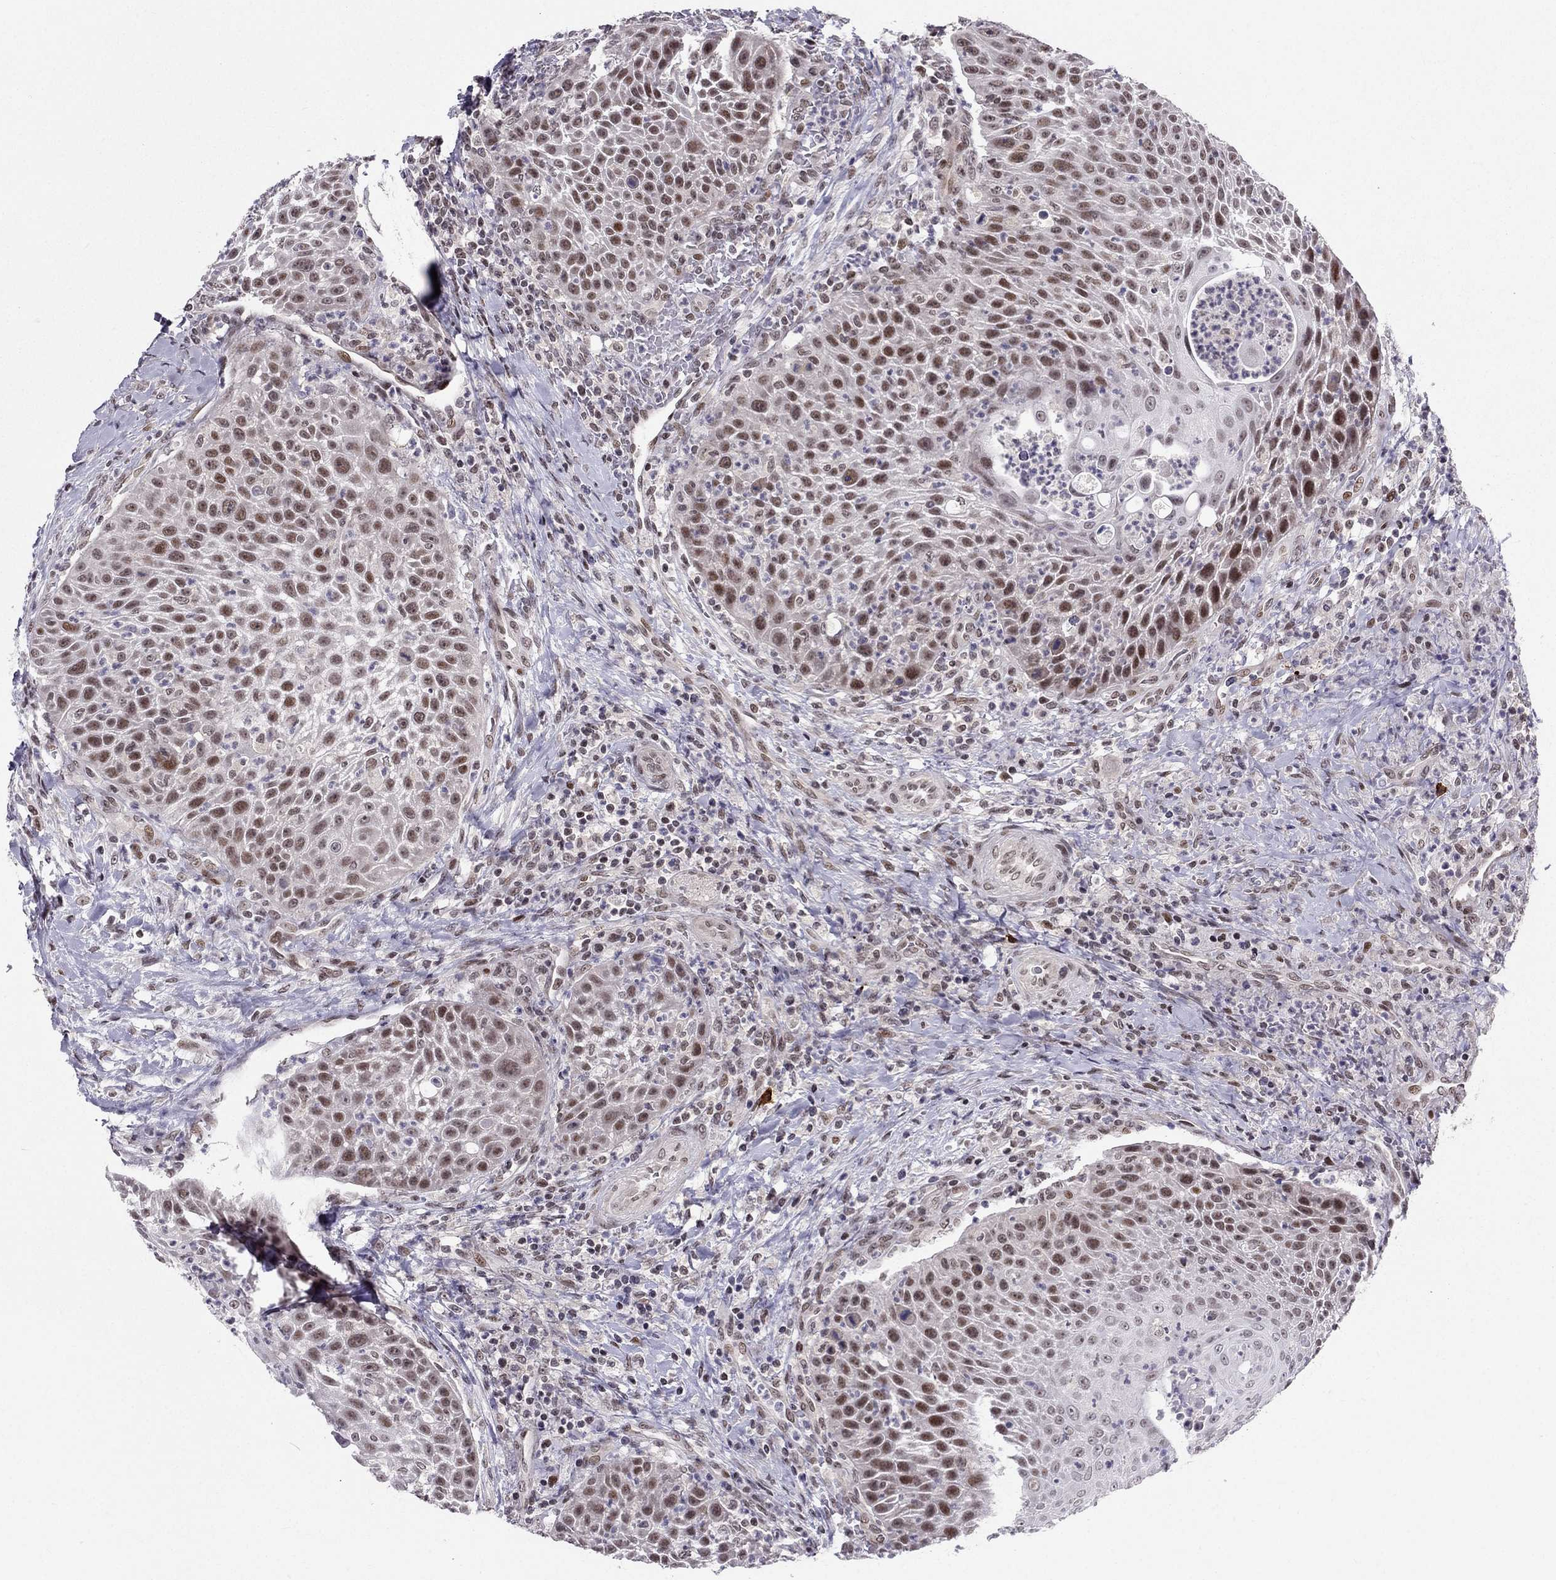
{"staining": {"intensity": "moderate", "quantity": "<25%", "location": "nuclear"}, "tissue": "head and neck cancer", "cell_type": "Tumor cells", "image_type": "cancer", "snomed": [{"axis": "morphology", "description": "Squamous cell carcinoma, NOS"}, {"axis": "topography", "description": "Head-Neck"}], "caption": "DAB (3,3'-diaminobenzidine) immunohistochemical staining of squamous cell carcinoma (head and neck) demonstrates moderate nuclear protein expression in about <25% of tumor cells.", "gene": "RPRD2", "patient": {"sex": "male", "age": 69}}